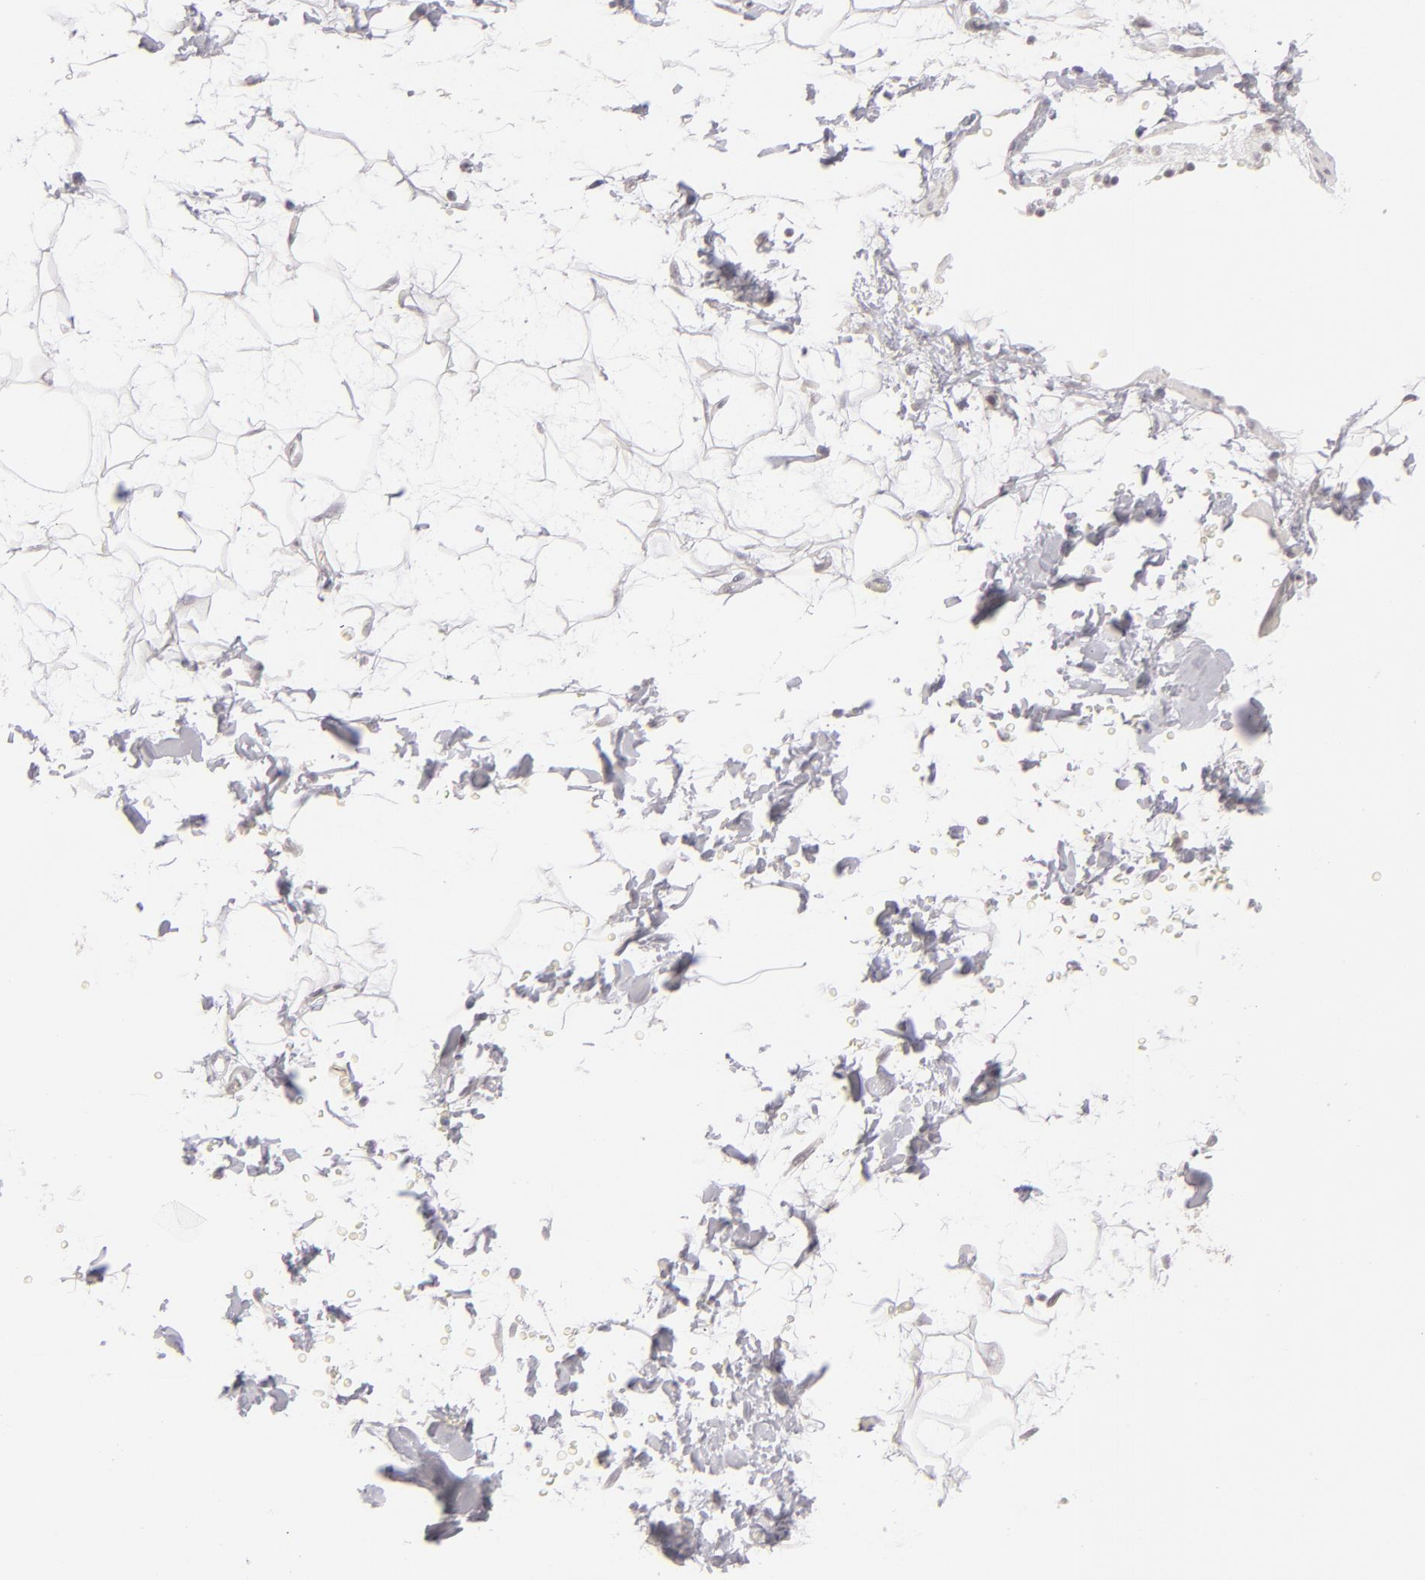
{"staining": {"intensity": "negative", "quantity": "none", "location": "none"}, "tissue": "adipose tissue", "cell_type": "Adipocytes", "image_type": "normal", "snomed": [{"axis": "morphology", "description": "Normal tissue, NOS"}, {"axis": "topography", "description": "Soft tissue"}], "caption": "IHC of normal adipose tissue displays no staining in adipocytes. Brightfield microscopy of IHC stained with DAB (brown) and hematoxylin (blue), captured at high magnification.", "gene": "DLG3", "patient": {"sex": "male", "age": 72}}